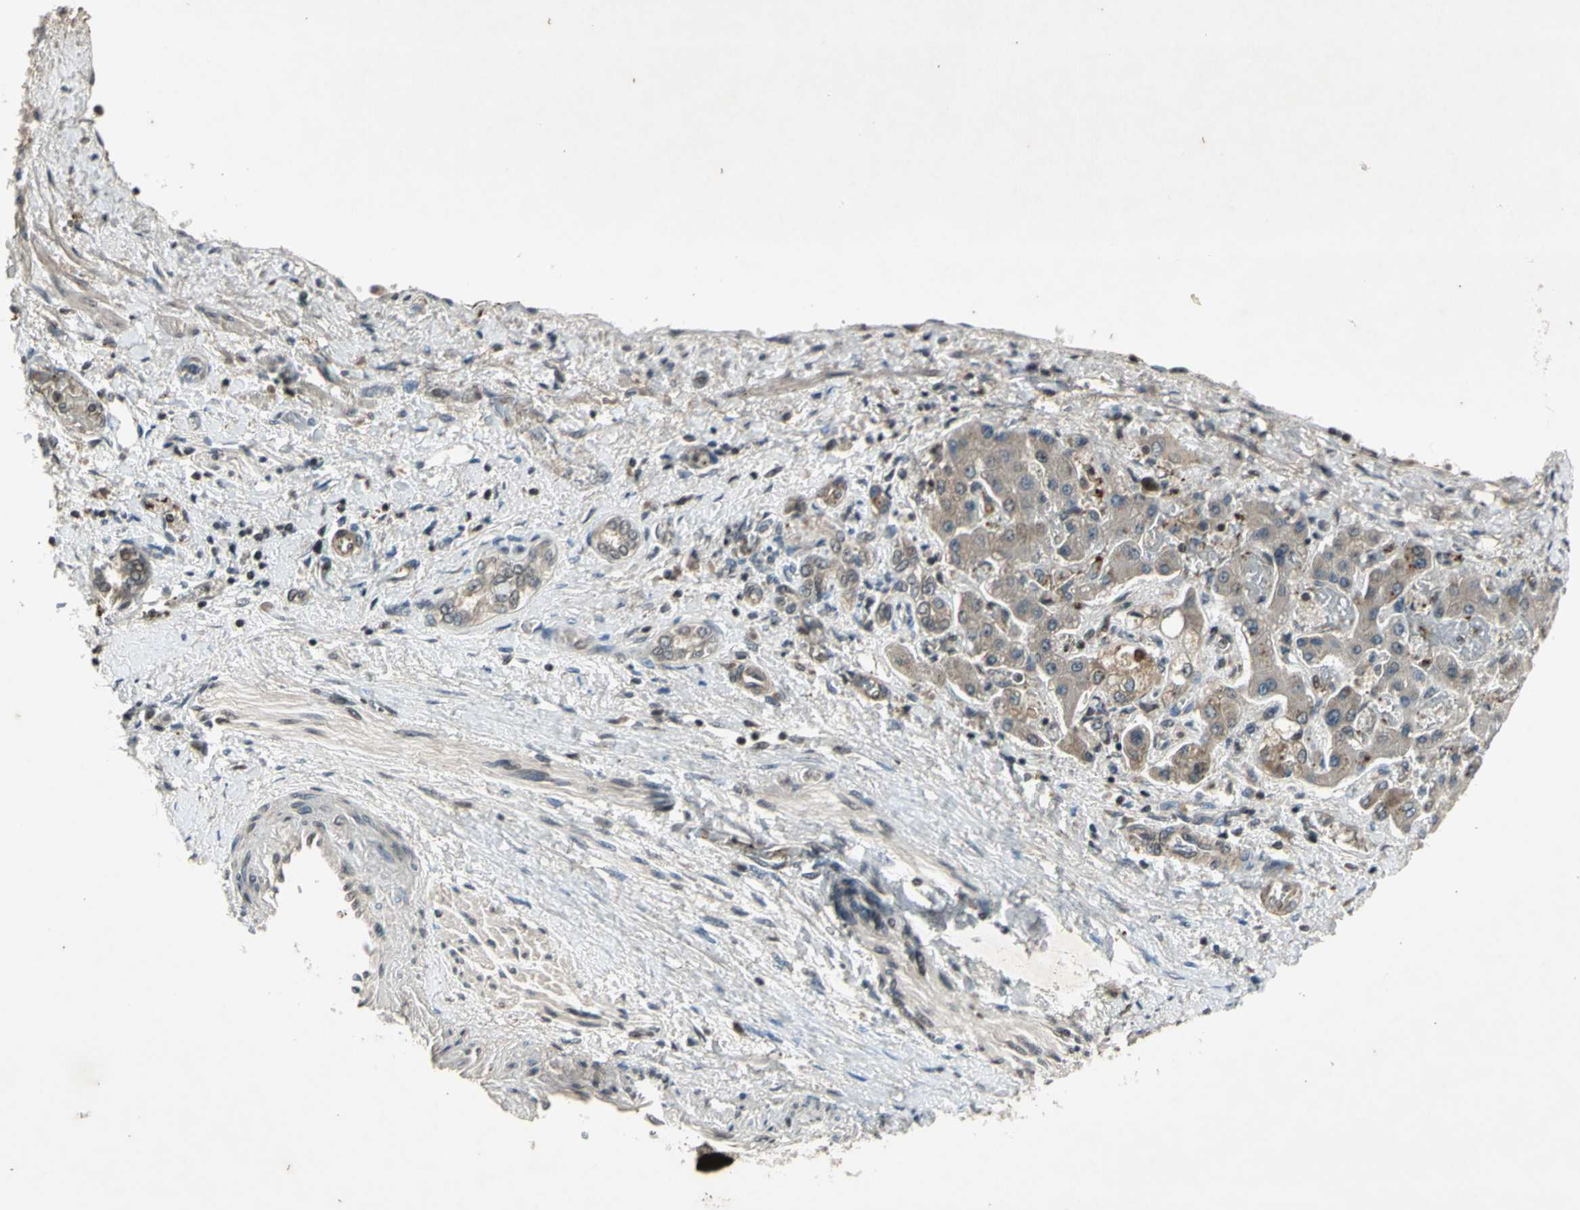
{"staining": {"intensity": "weak", "quantity": "25%-75%", "location": "cytoplasmic/membranous"}, "tissue": "liver cancer", "cell_type": "Tumor cells", "image_type": "cancer", "snomed": [{"axis": "morphology", "description": "Cholangiocarcinoma"}, {"axis": "topography", "description": "Liver"}], "caption": "This image shows immunohistochemistry (IHC) staining of liver cholangiocarcinoma, with low weak cytoplasmic/membranous expression in approximately 25%-75% of tumor cells.", "gene": "EFNB2", "patient": {"sex": "male", "age": 50}}